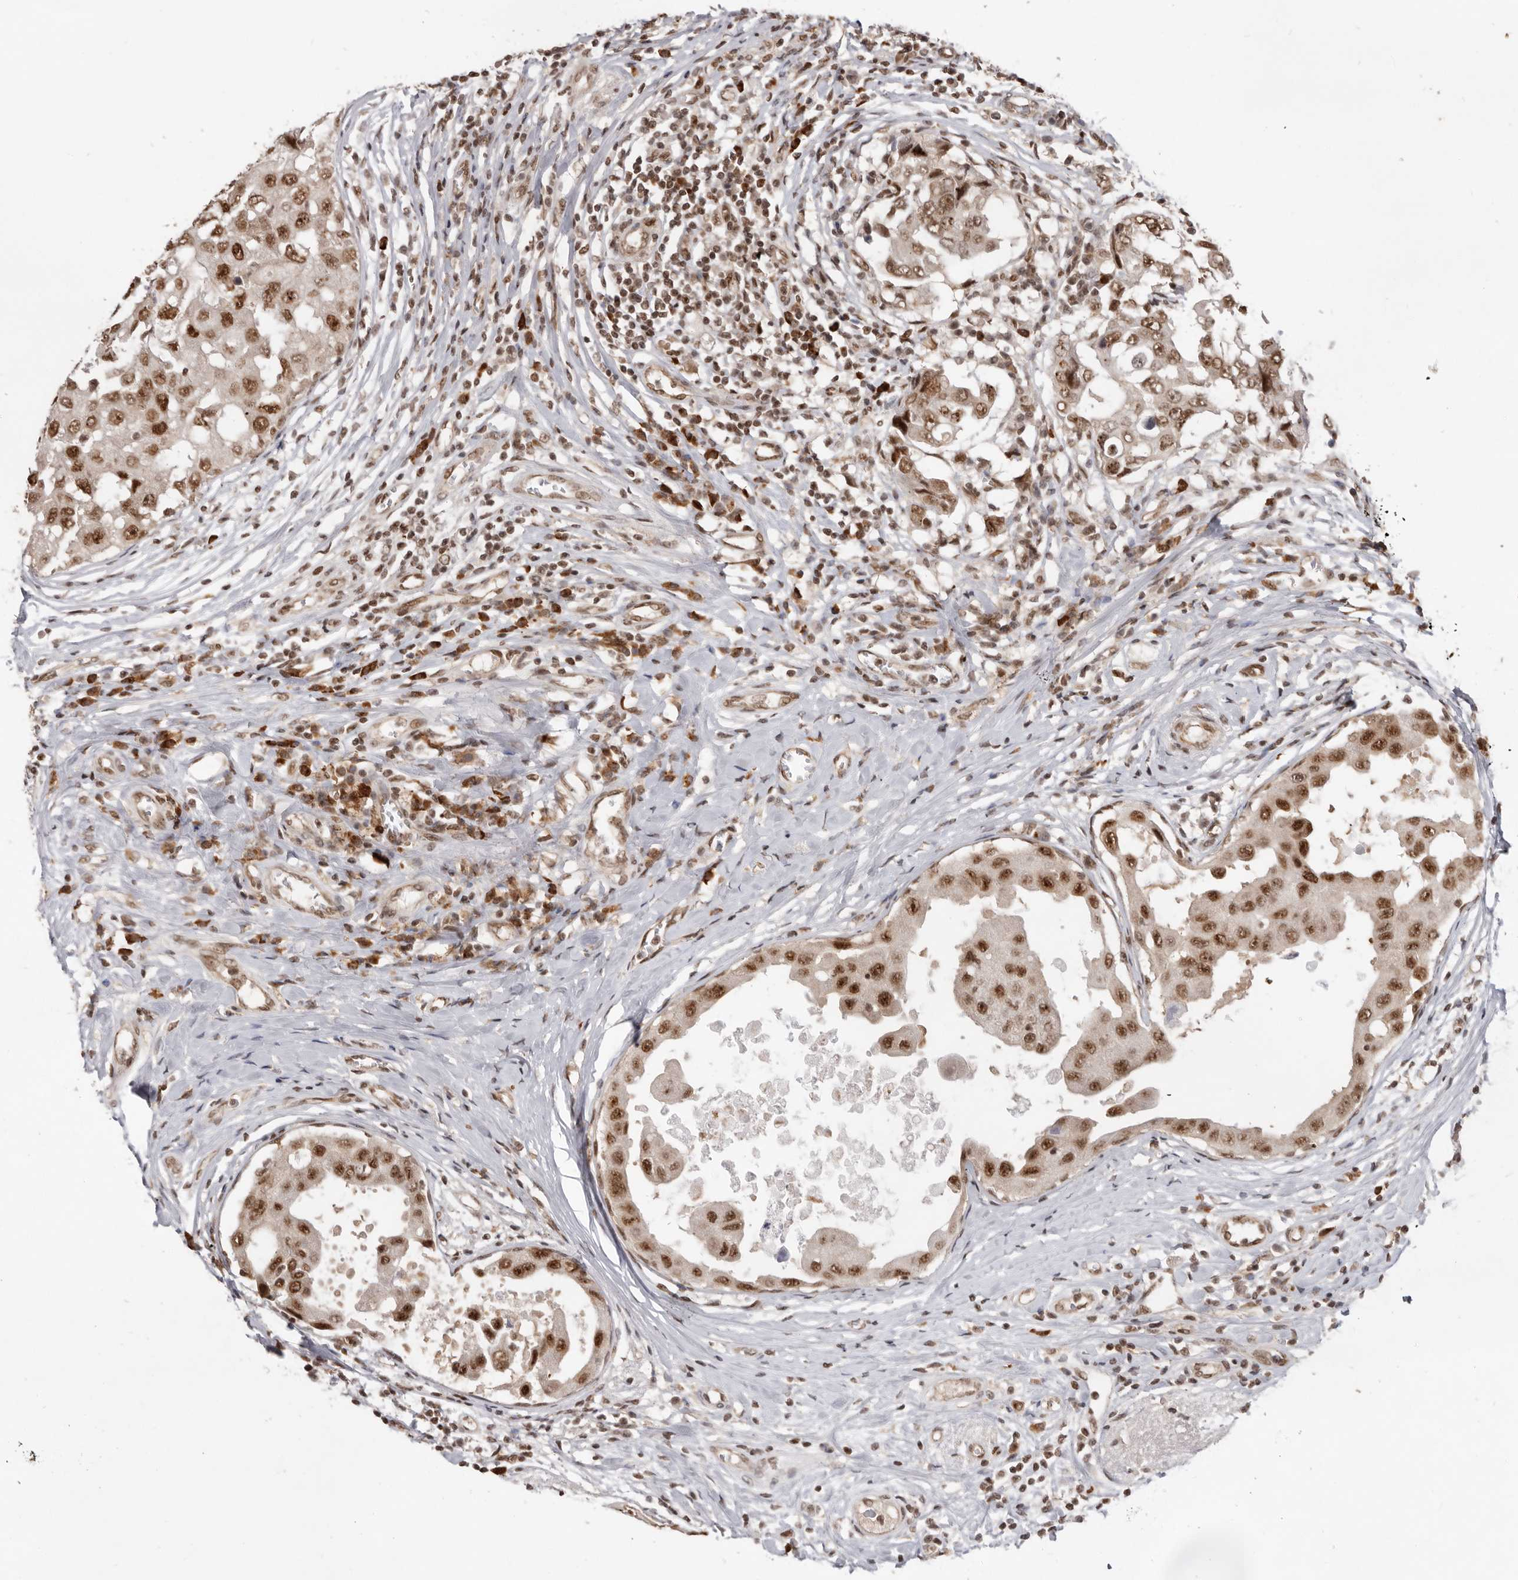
{"staining": {"intensity": "strong", "quantity": ">75%", "location": "nuclear"}, "tissue": "breast cancer", "cell_type": "Tumor cells", "image_type": "cancer", "snomed": [{"axis": "morphology", "description": "Duct carcinoma"}, {"axis": "topography", "description": "Breast"}], "caption": "Immunohistochemical staining of human invasive ductal carcinoma (breast) exhibits high levels of strong nuclear protein expression in about >75% of tumor cells.", "gene": "CHTOP", "patient": {"sex": "female", "age": 27}}